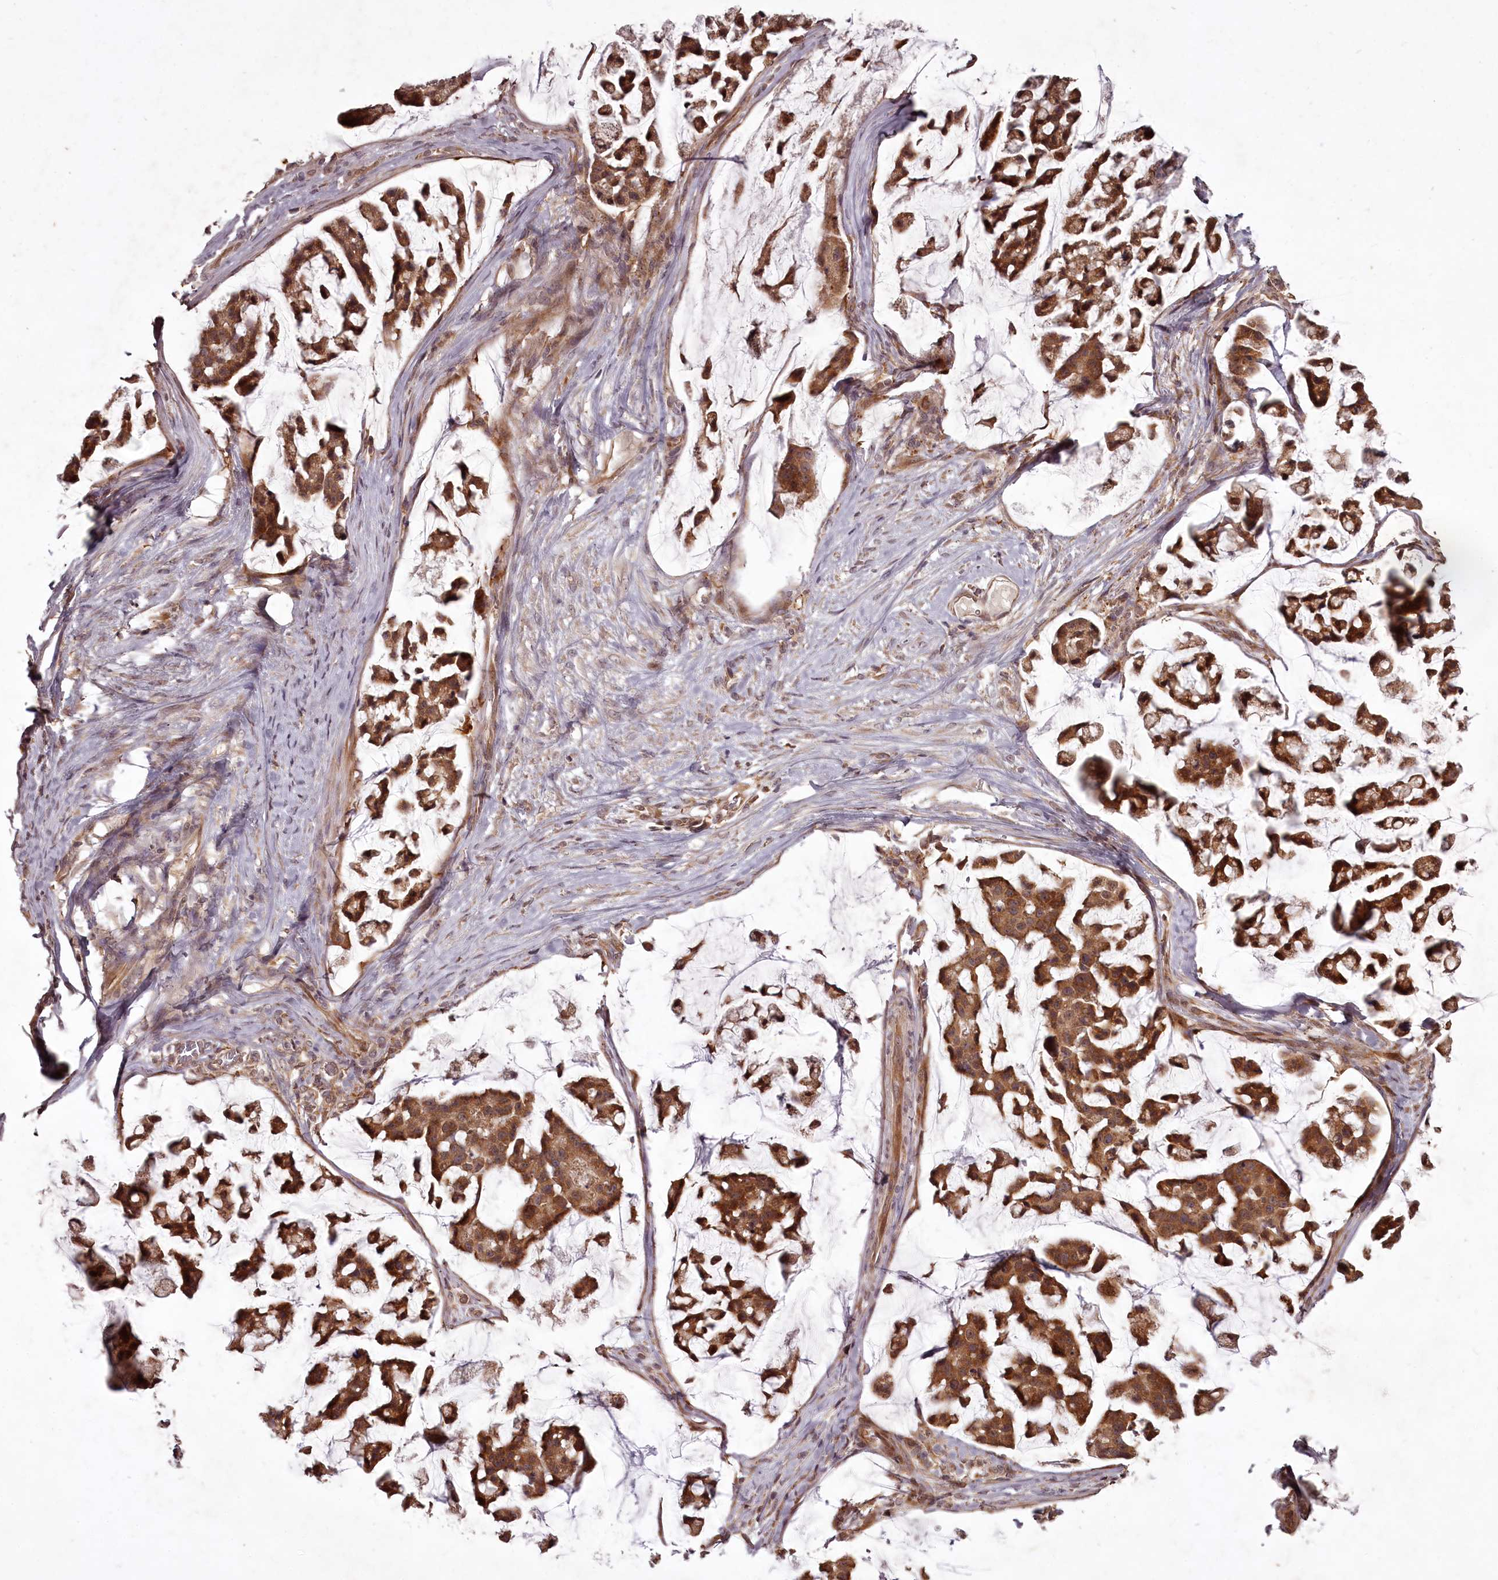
{"staining": {"intensity": "strong", "quantity": ">75%", "location": "cytoplasmic/membranous"}, "tissue": "stomach cancer", "cell_type": "Tumor cells", "image_type": "cancer", "snomed": [{"axis": "morphology", "description": "Adenocarcinoma, NOS"}, {"axis": "topography", "description": "Stomach, lower"}], "caption": "Adenocarcinoma (stomach) stained for a protein (brown) shows strong cytoplasmic/membranous positive expression in approximately >75% of tumor cells.", "gene": "PCBP2", "patient": {"sex": "male", "age": 67}}